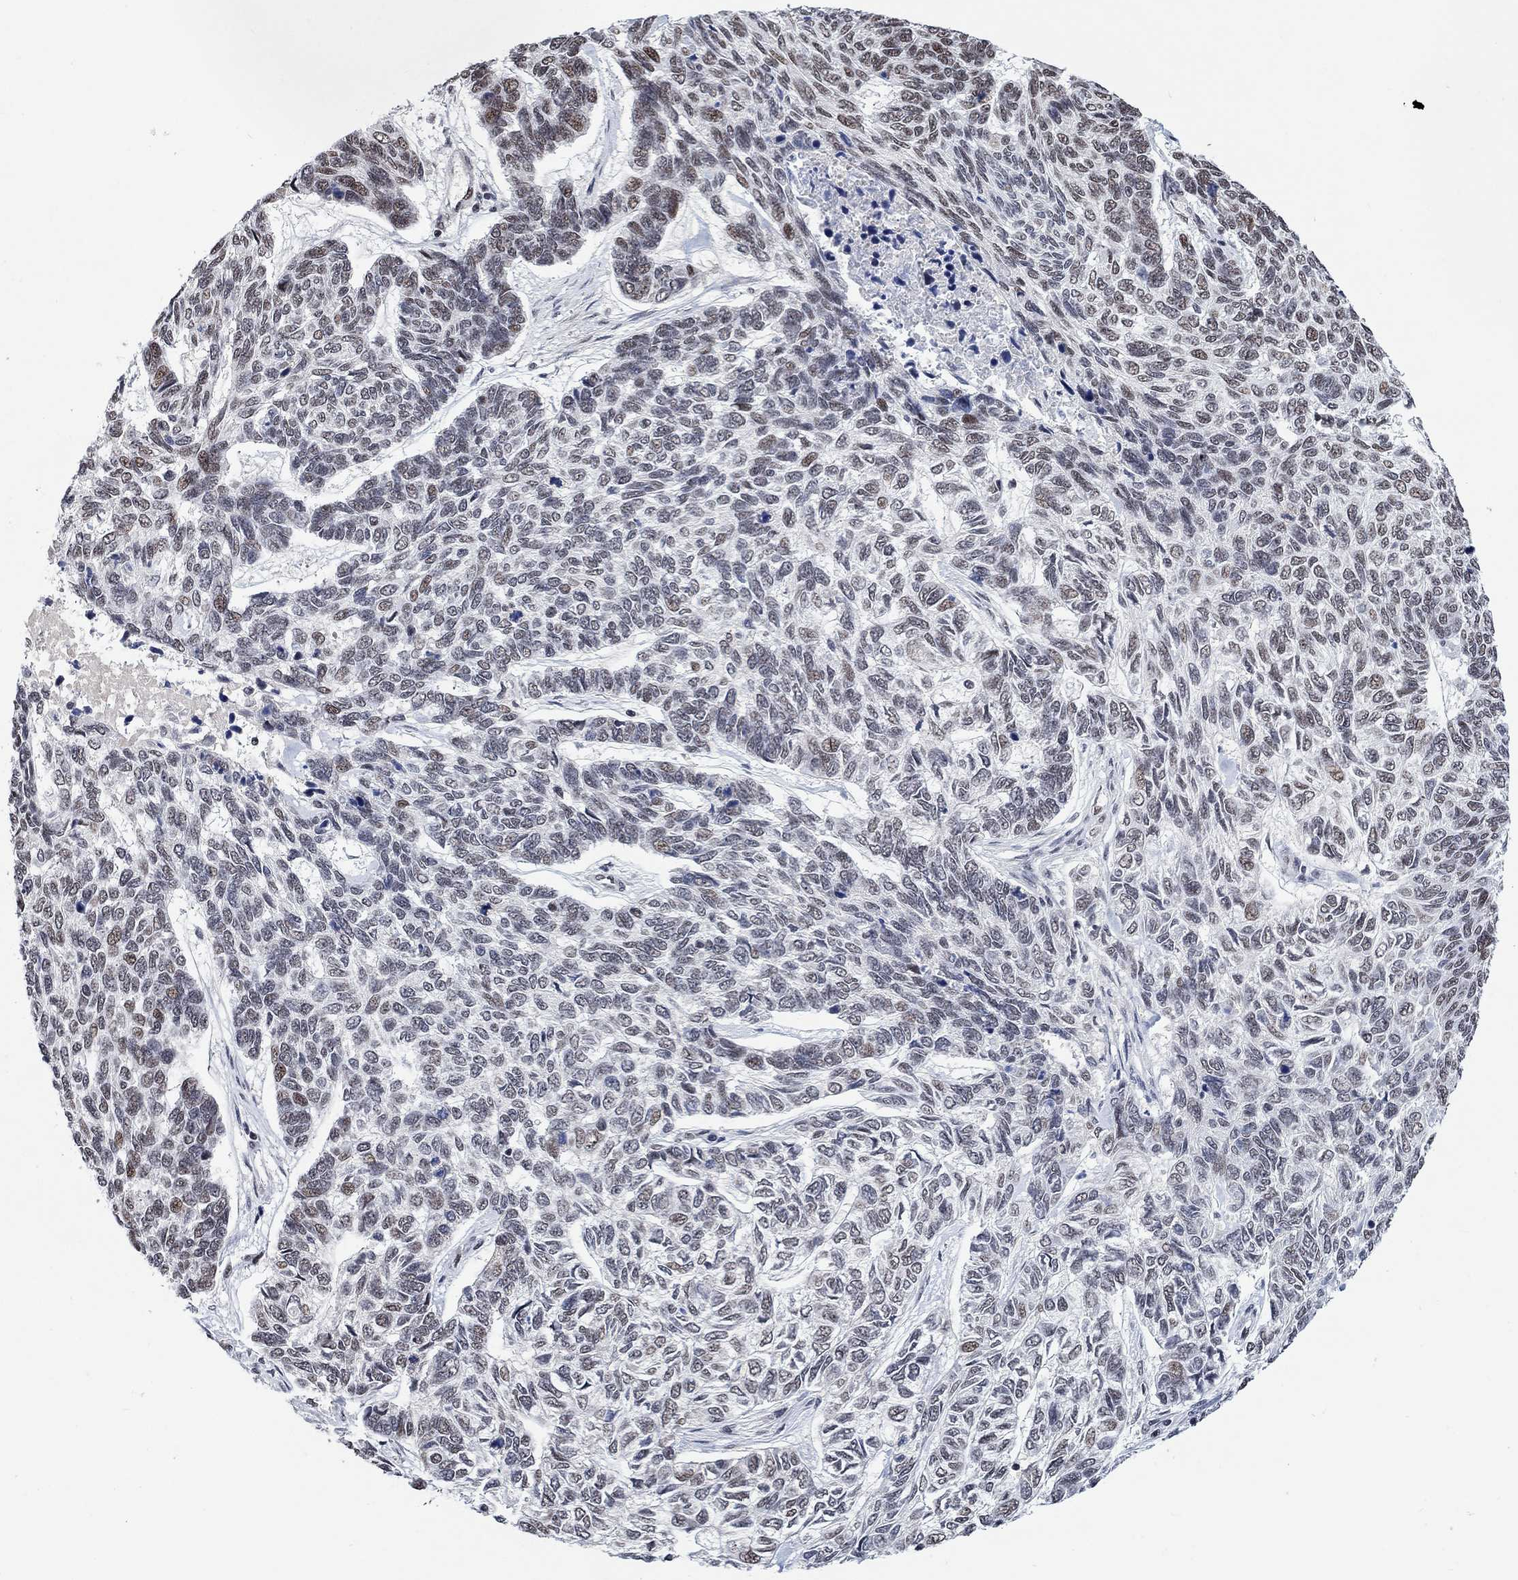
{"staining": {"intensity": "moderate", "quantity": "<25%", "location": "nuclear"}, "tissue": "skin cancer", "cell_type": "Tumor cells", "image_type": "cancer", "snomed": [{"axis": "morphology", "description": "Basal cell carcinoma"}, {"axis": "topography", "description": "Skin"}], "caption": "Immunohistochemical staining of human basal cell carcinoma (skin) reveals low levels of moderate nuclear staining in approximately <25% of tumor cells.", "gene": "USP39", "patient": {"sex": "female", "age": 65}}